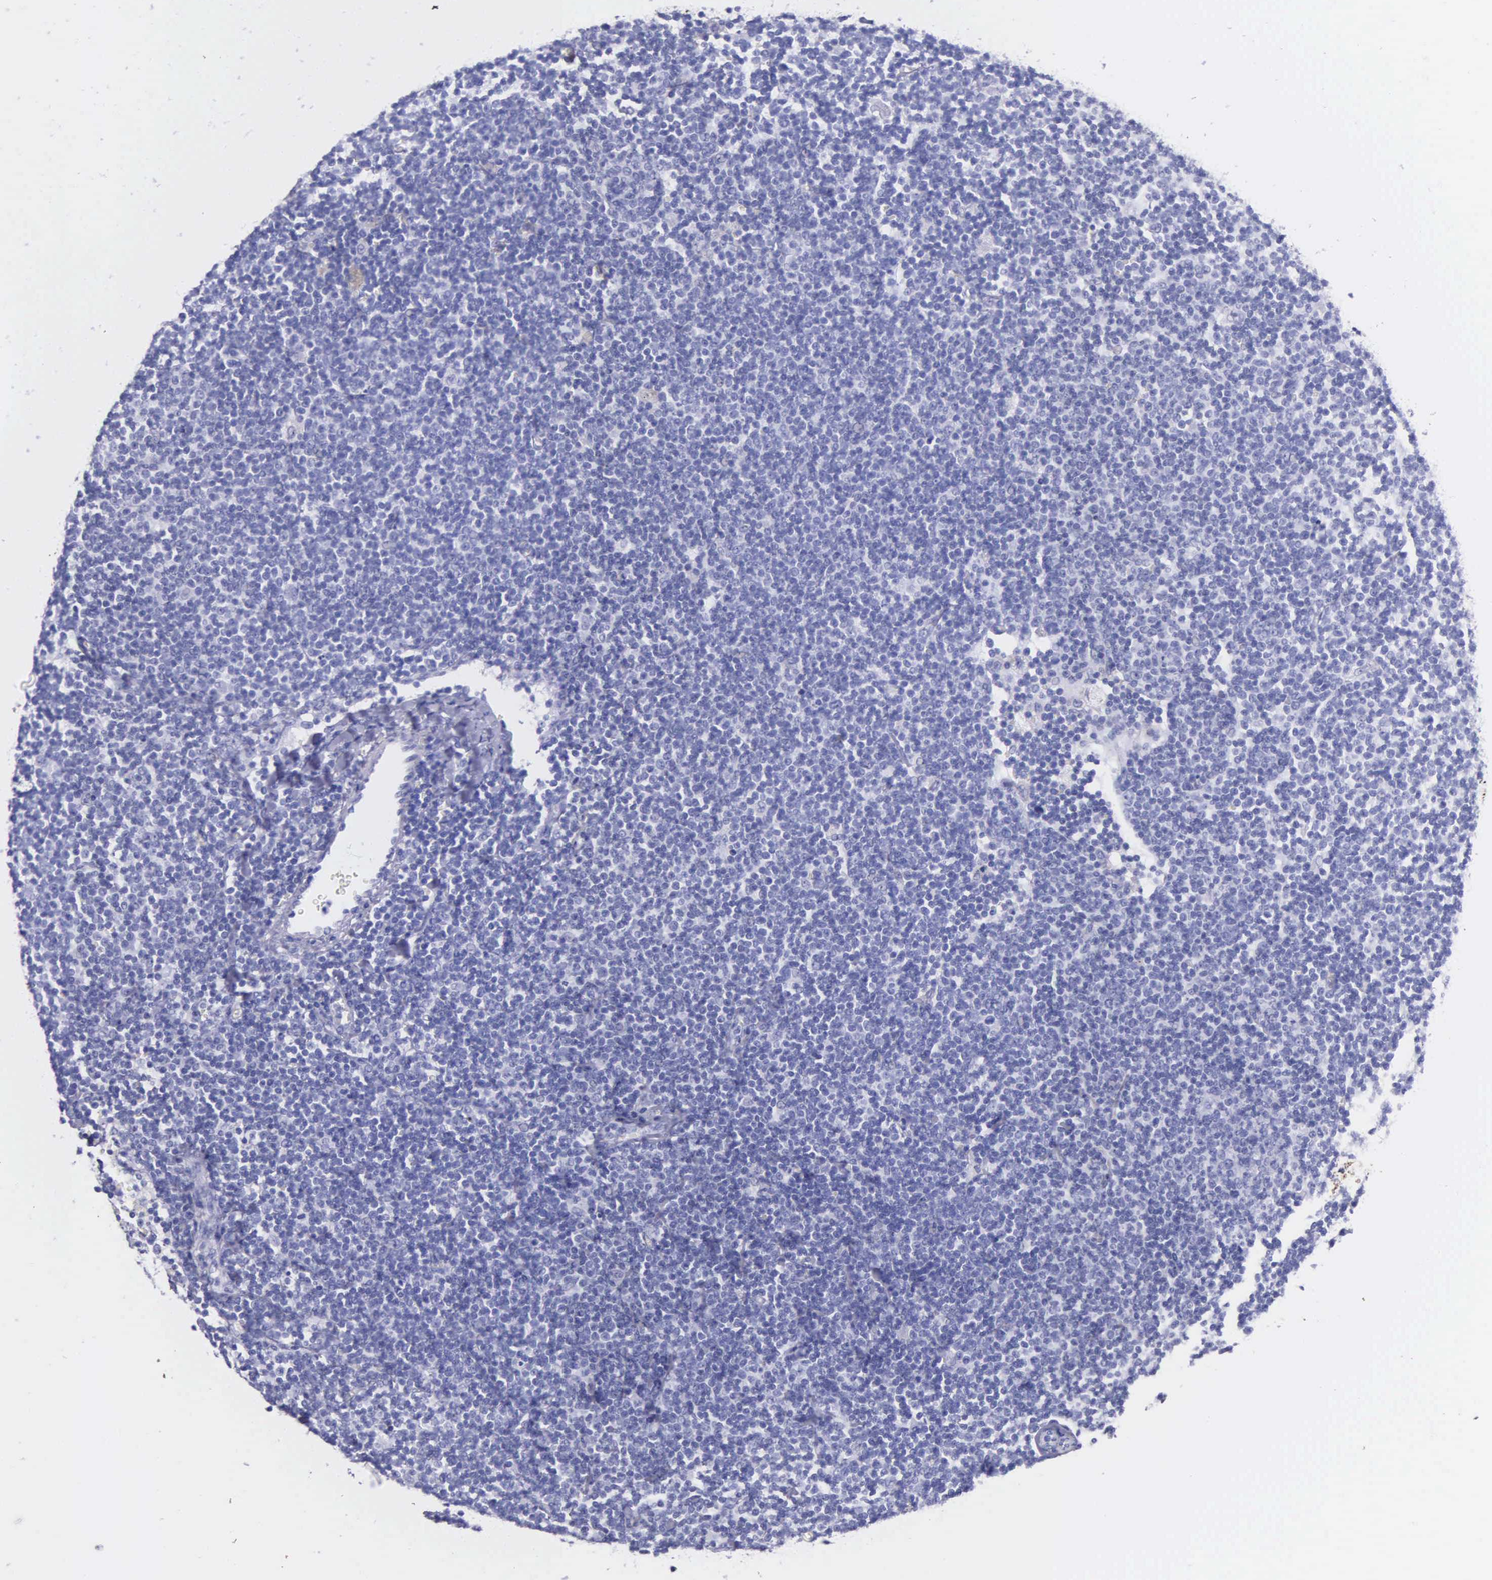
{"staining": {"intensity": "negative", "quantity": "none", "location": "none"}, "tissue": "lymphoma", "cell_type": "Tumor cells", "image_type": "cancer", "snomed": [{"axis": "morphology", "description": "Malignant lymphoma, non-Hodgkin's type, Low grade"}, {"axis": "topography", "description": "Lymph node"}], "caption": "Malignant lymphoma, non-Hodgkin's type (low-grade) was stained to show a protein in brown. There is no significant expression in tumor cells.", "gene": "KLK3", "patient": {"sex": "male", "age": 65}}